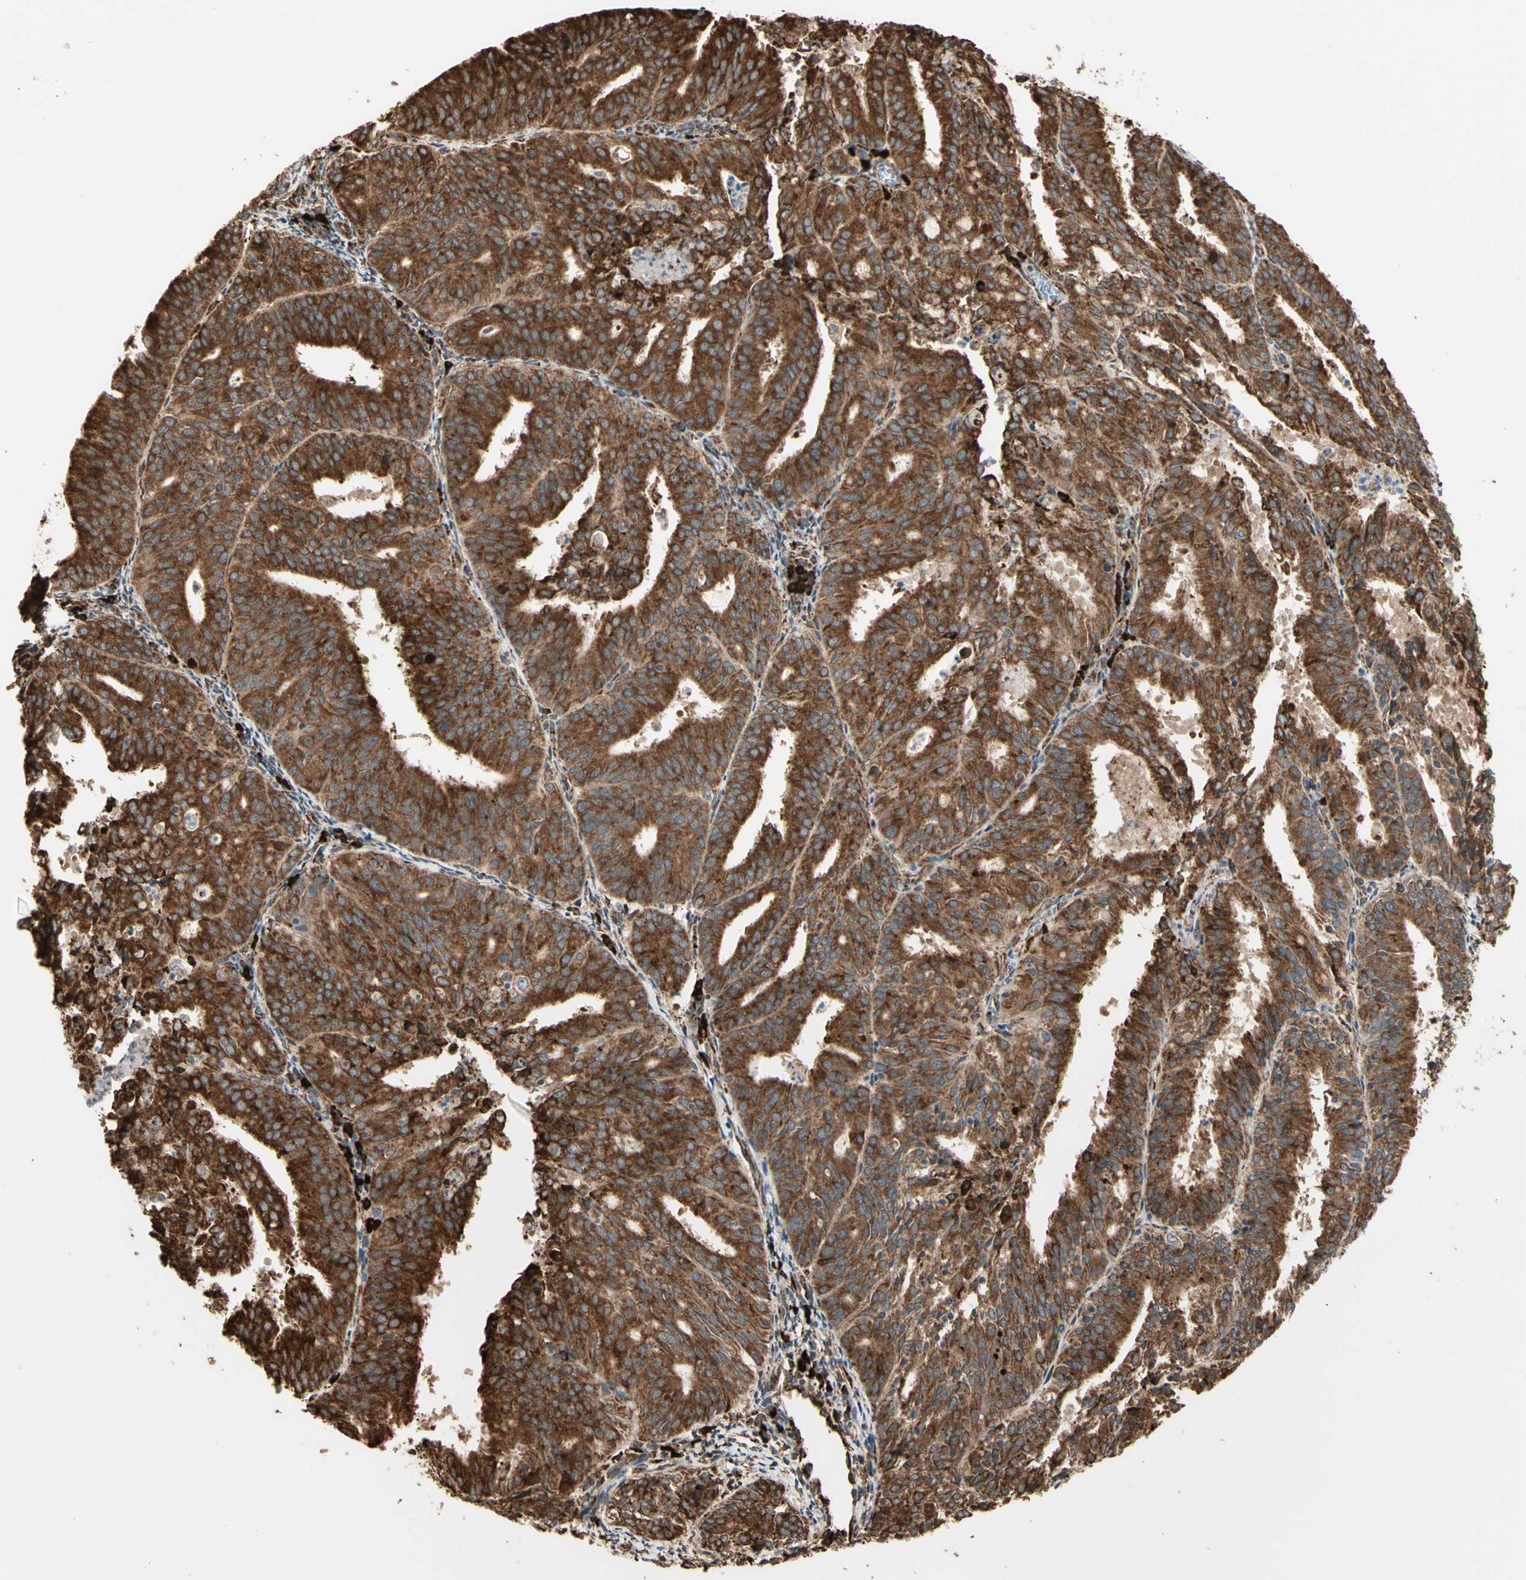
{"staining": {"intensity": "strong", "quantity": ">75%", "location": "cytoplasmic/membranous"}, "tissue": "endometrial cancer", "cell_type": "Tumor cells", "image_type": "cancer", "snomed": [{"axis": "morphology", "description": "Adenocarcinoma, NOS"}, {"axis": "topography", "description": "Uterus"}], "caption": "Immunohistochemistry (DAB (3,3'-diaminobenzidine)) staining of endometrial adenocarcinoma displays strong cytoplasmic/membranous protein positivity in approximately >75% of tumor cells.", "gene": "HSP90B1", "patient": {"sex": "female", "age": 60}}